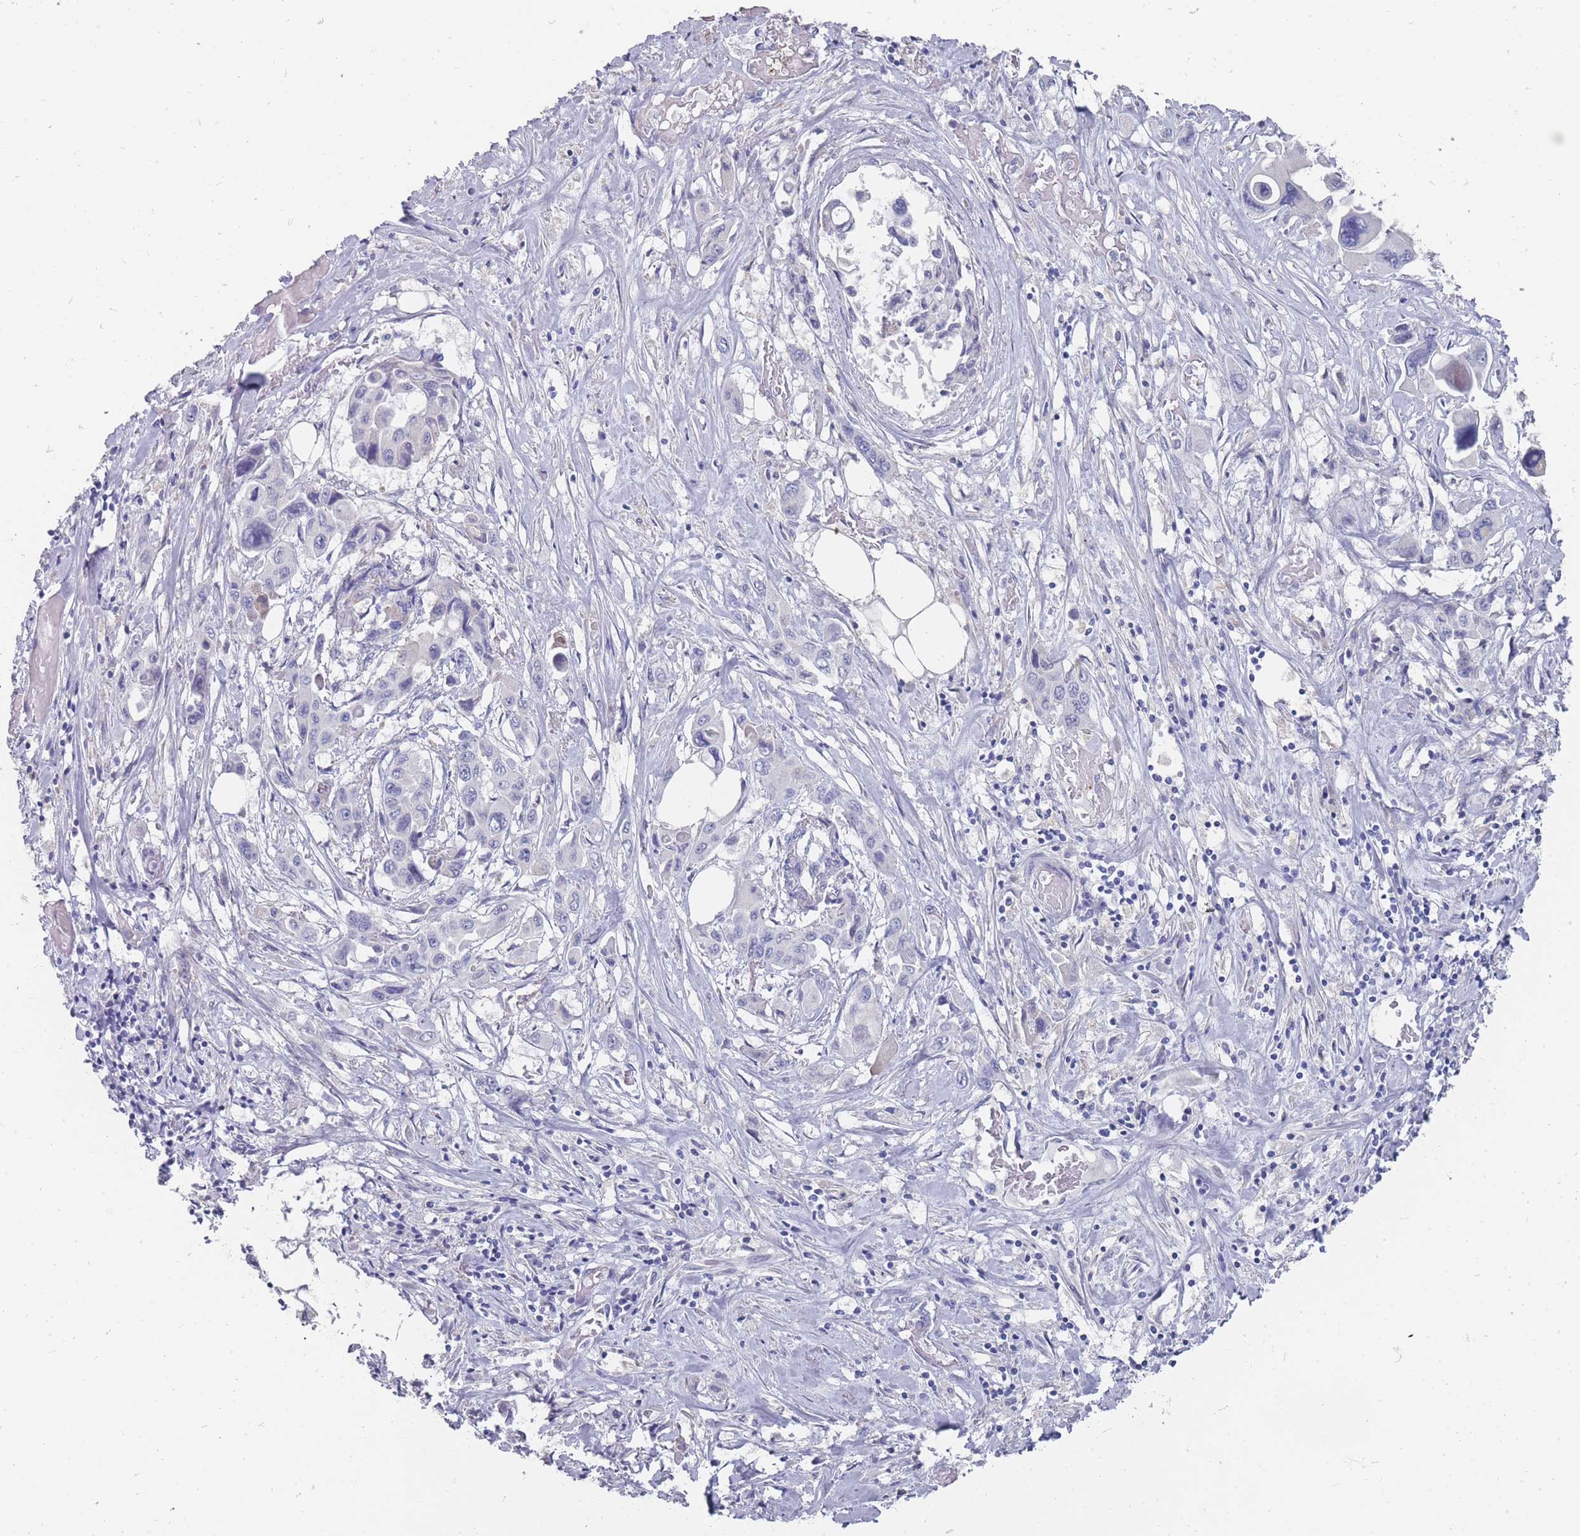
{"staining": {"intensity": "negative", "quantity": "none", "location": "none"}, "tissue": "pancreatic cancer", "cell_type": "Tumor cells", "image_type": "cancer", "snomed": [{"axis": "morphology", "description": "Adenocarcinoma, NOS"}, {"axis": "topography", "description": "Pancreas"}], "caption": "Pancreatic cancer stained for a protein using immunohistochemistry (IHC) shows no positivity tumor cells.", "gene": "OTULINL", "patient": {"sex": "male", "age": 92}}